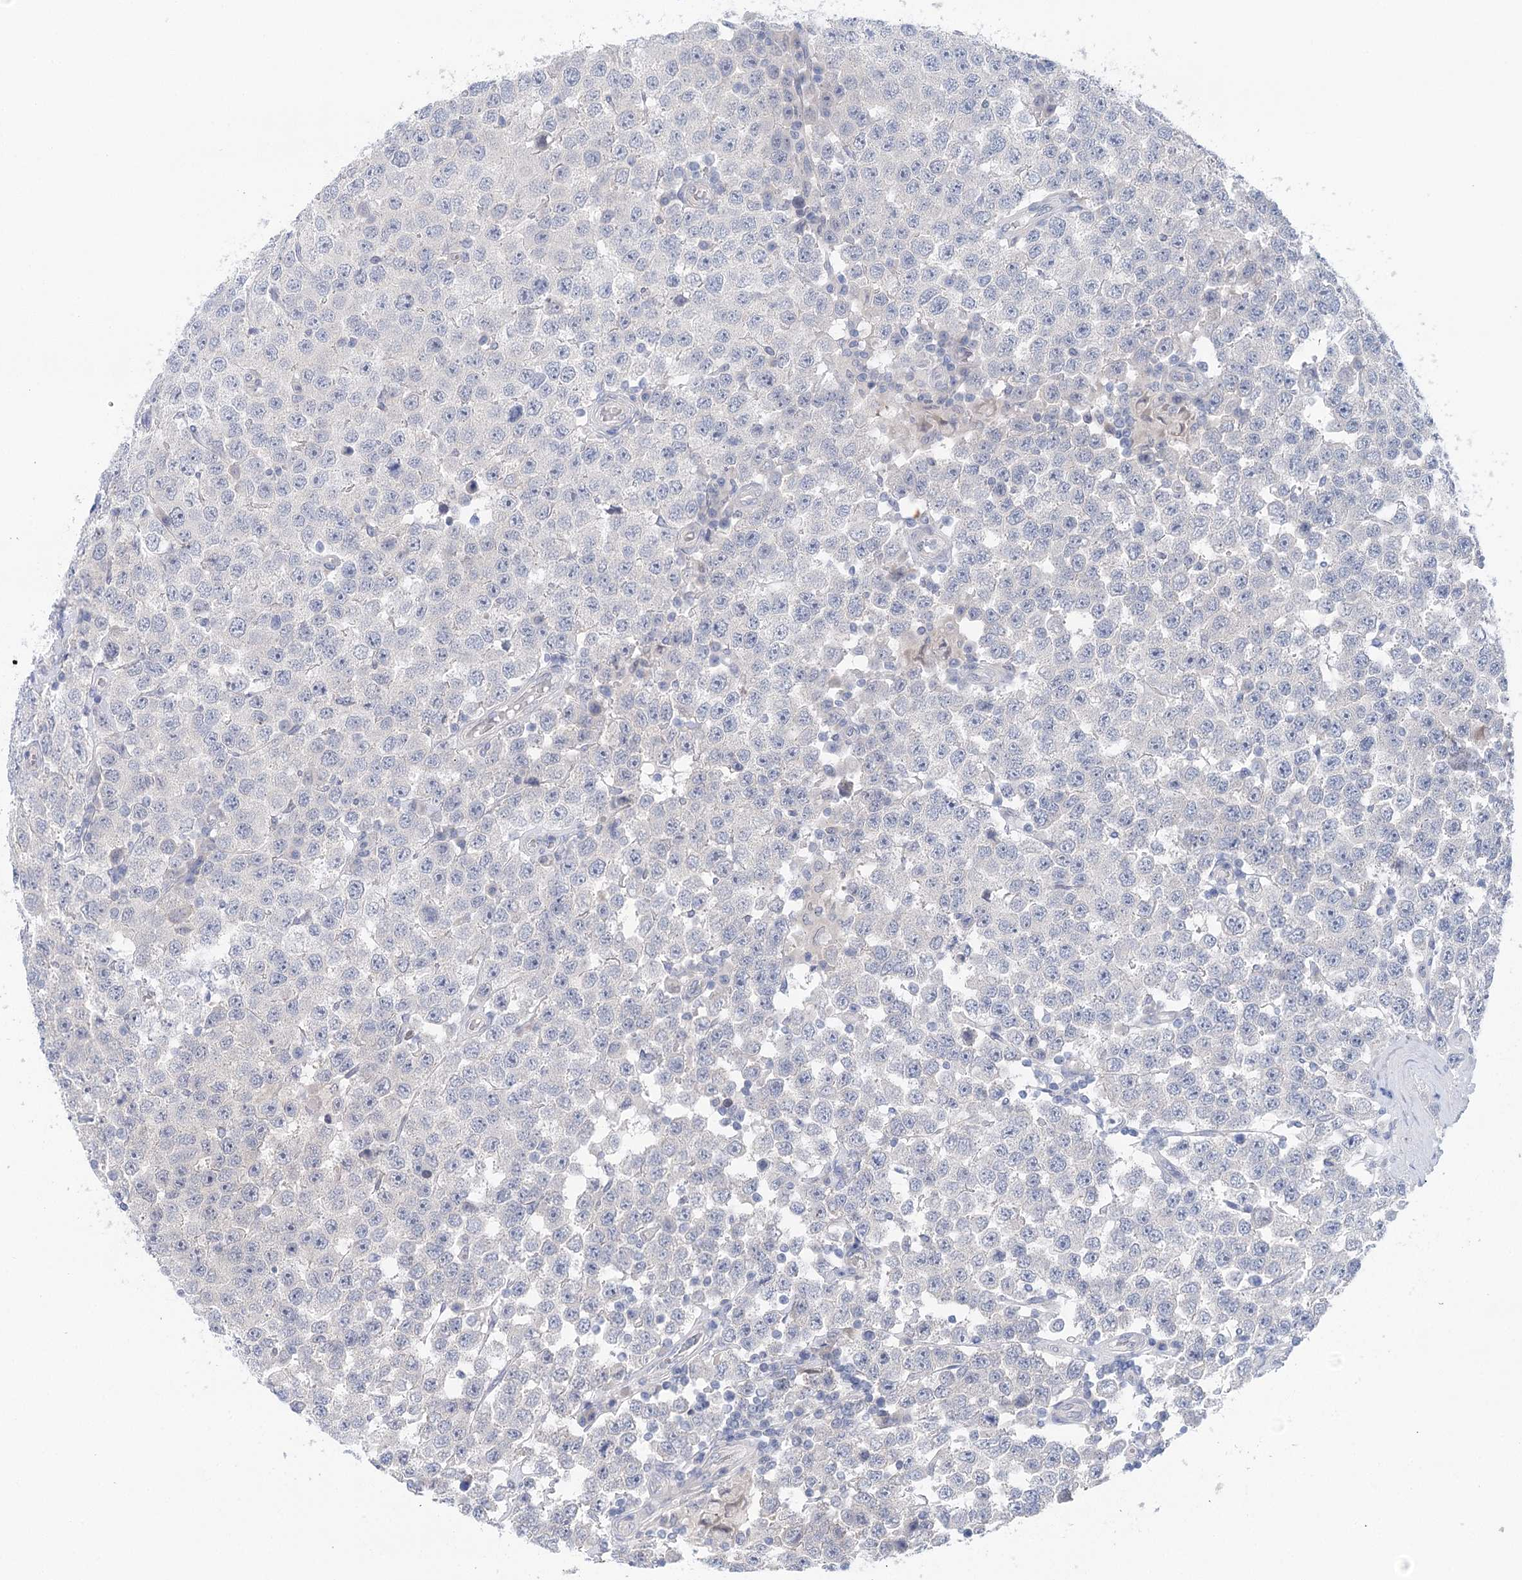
{"staining": {"intensity": "negative", "quantity": "none", "location": "none"}, "tissue": "testis cancer", "cell_type": "Tumor cells", "image_type": "cancer", "snomed": [{"axis": "morphology", "description": "Seminoma, NOS"}, {"axis": "topography", "description": "Testis"}], "caption": "DAB (3,3'-diaminobenzidine) immunohistochemical staining of human testis seminoma displays no significant expression in tumor cells. (Immunohistochemistry, brightfield microscopy, high magnification).", "gene": "LALBA", "patient": {"sex": "male", "age": 28}}